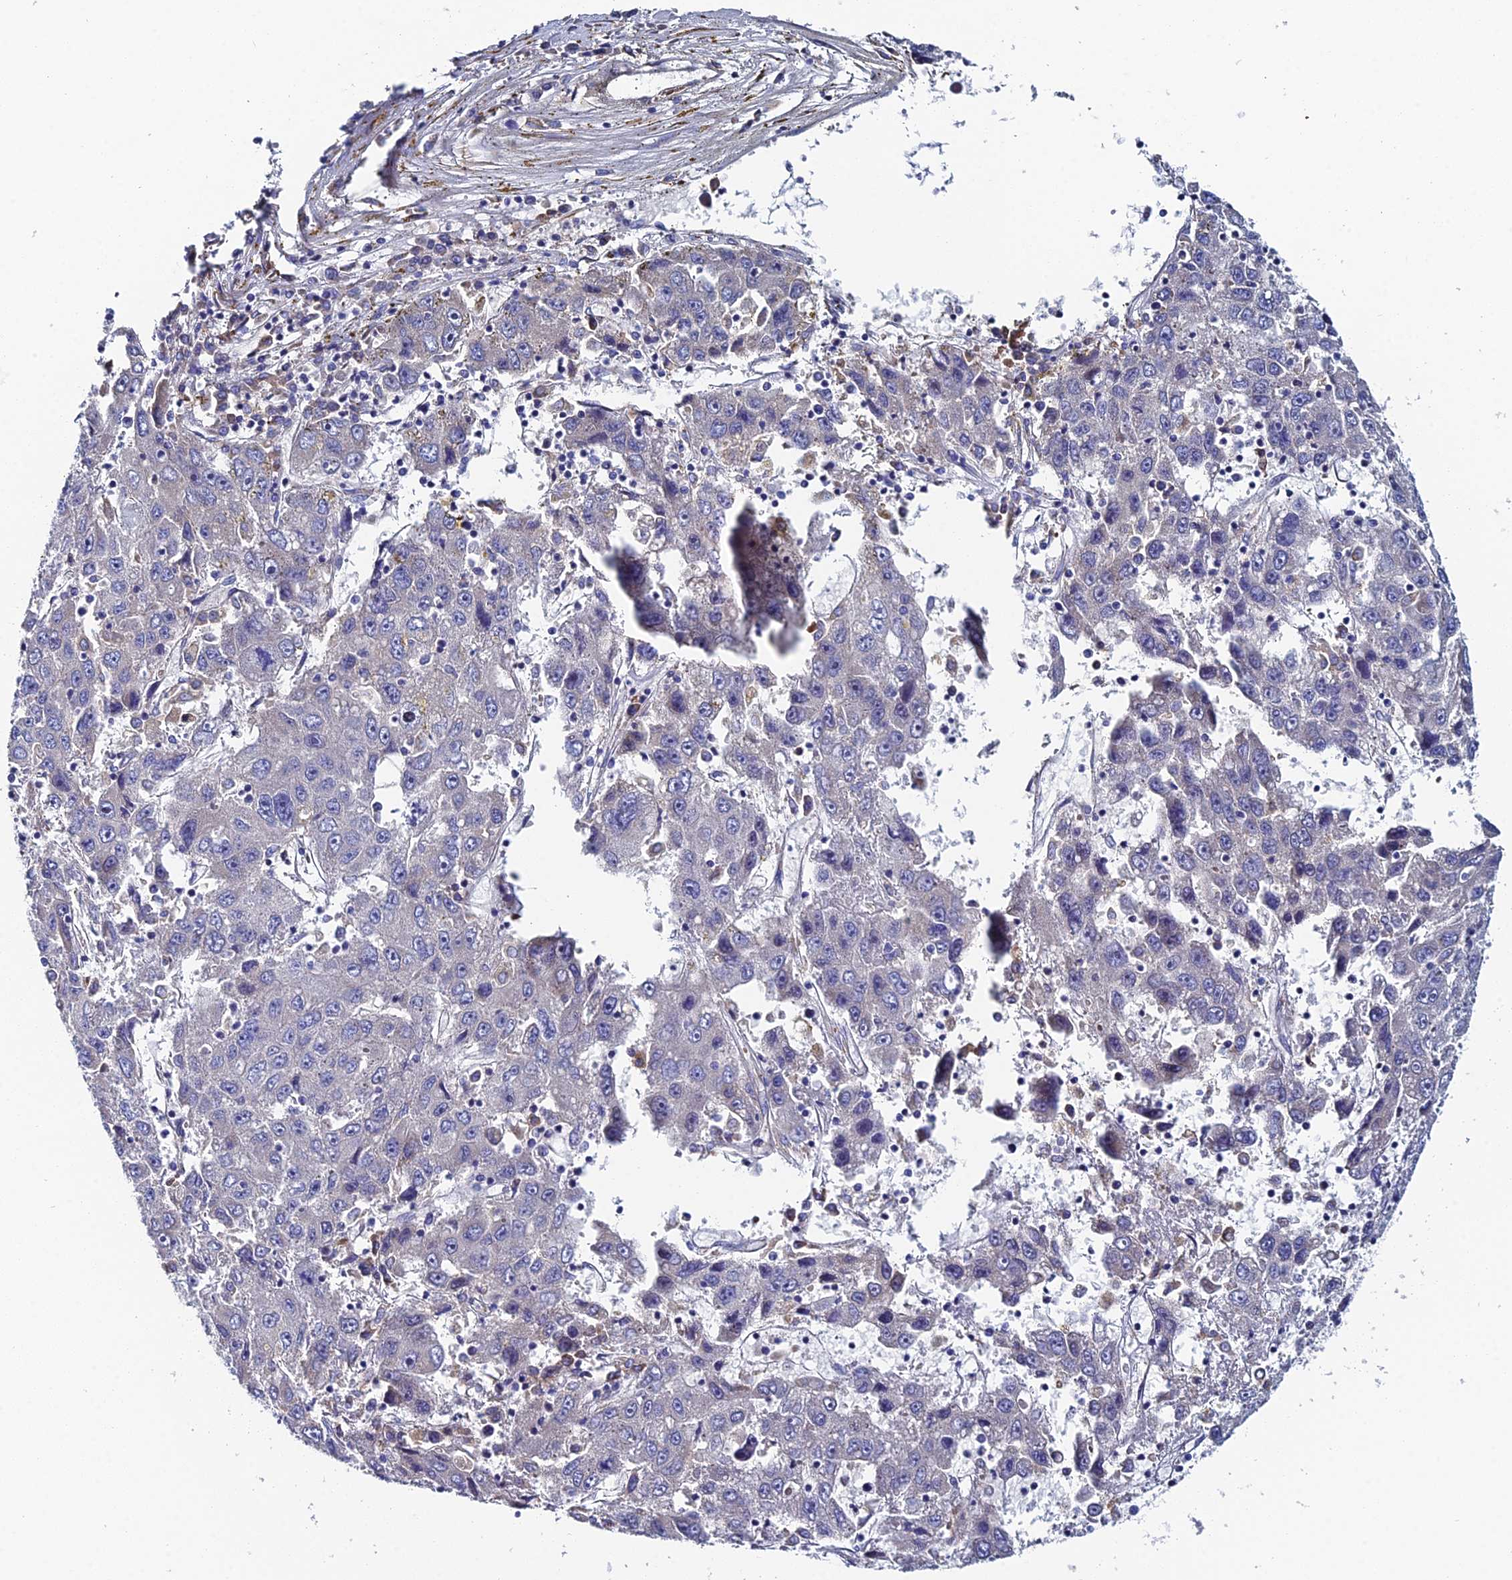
{"staining": {"intensity": "negative", "quantity": "none", "location": "none"}, "tissue": "liver cancer", "cell_type": "Tumor cells", "image_type": "cancer", "snomed": [{"axis": "morphology", "description": "Carcinoma, Hepatocellular, NOS"}, {"axis": "topography", "description": "Liver"}], "caption": "The IHC photomicrograph has no significant staining in tumor cells of liver hepatocellular carcinoma tissue.", "gene": "CLCN3", "patient": {"sex": "male", "age": 49}}